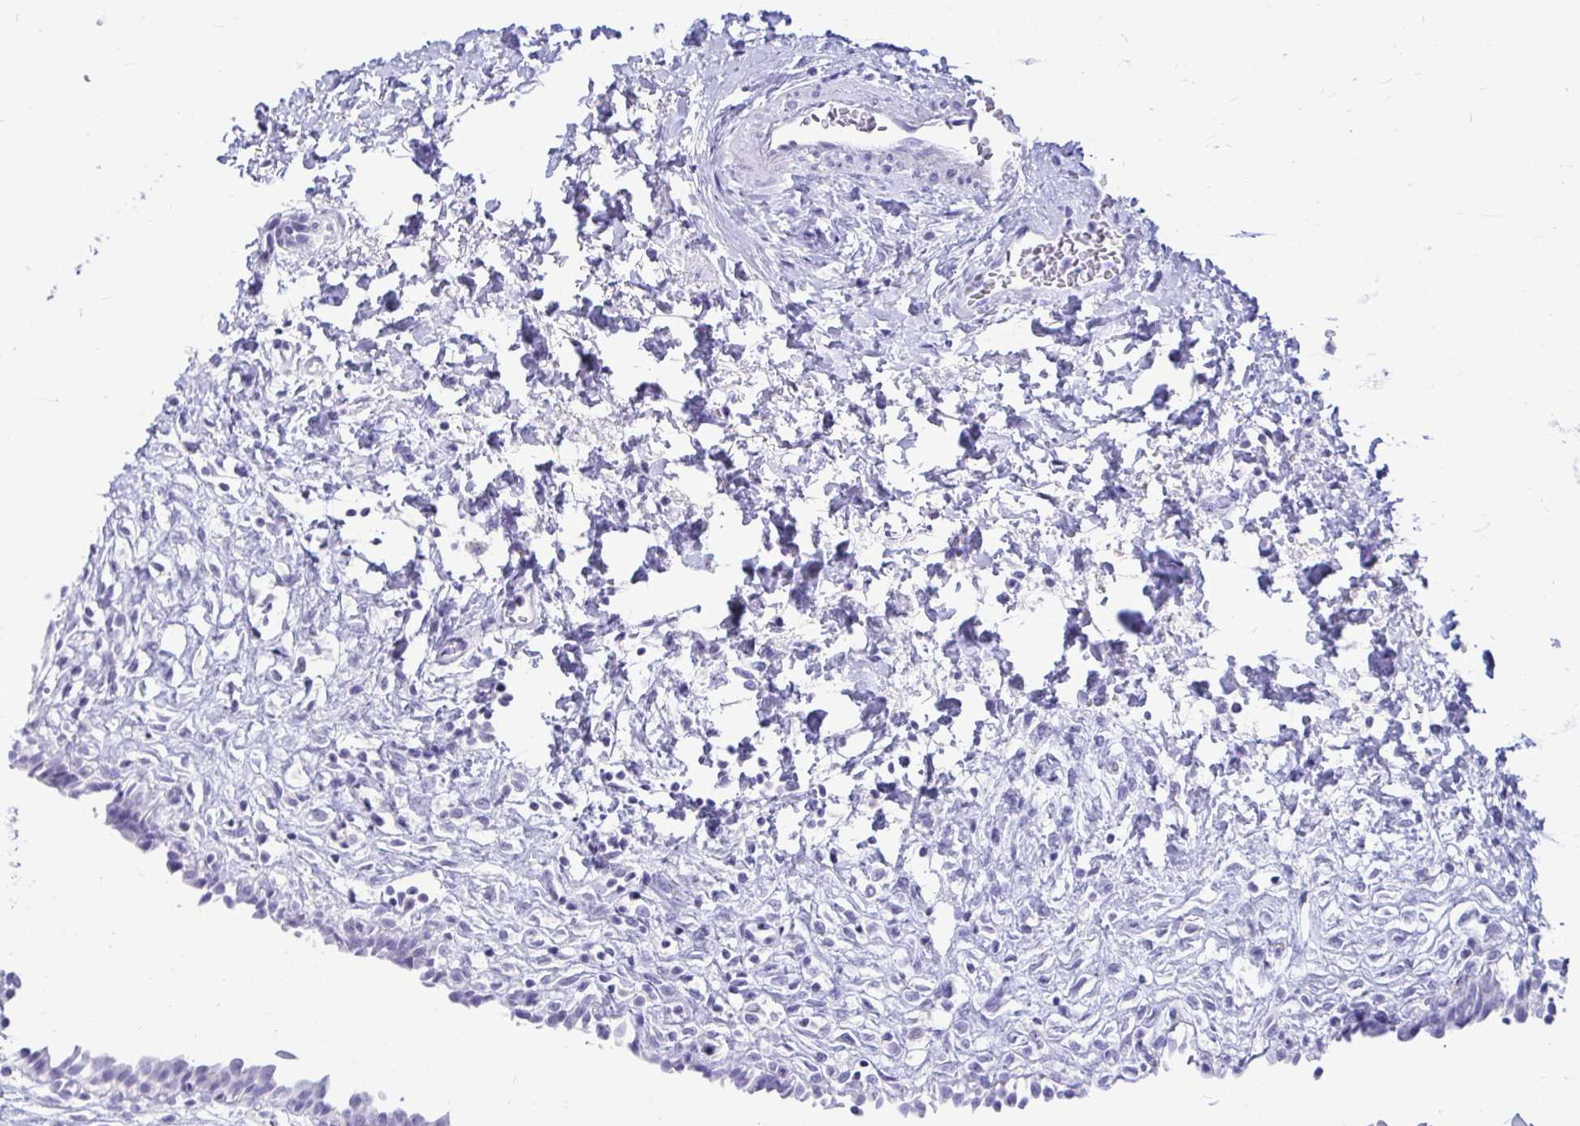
{"staining": {"intensity": "negative", "quantity": "none", "location": "none"}, "tissue": "urinary bladder", "cell_type": "Urothelial cells", "image_type": "normal", "snomed": [{"axis": "morphology", "description": "Normal tissue, NOS"}, {"axis": "topography", "description": "Urinary bladder"}], "caption": "A high-resolution micrograph shows immunohistochemistry staining of normal urinary bladder, which reveals no significant staining in urothelial cells.", "gene": "NANOGNB", "patient": {"sex": "male", "age": 37}}